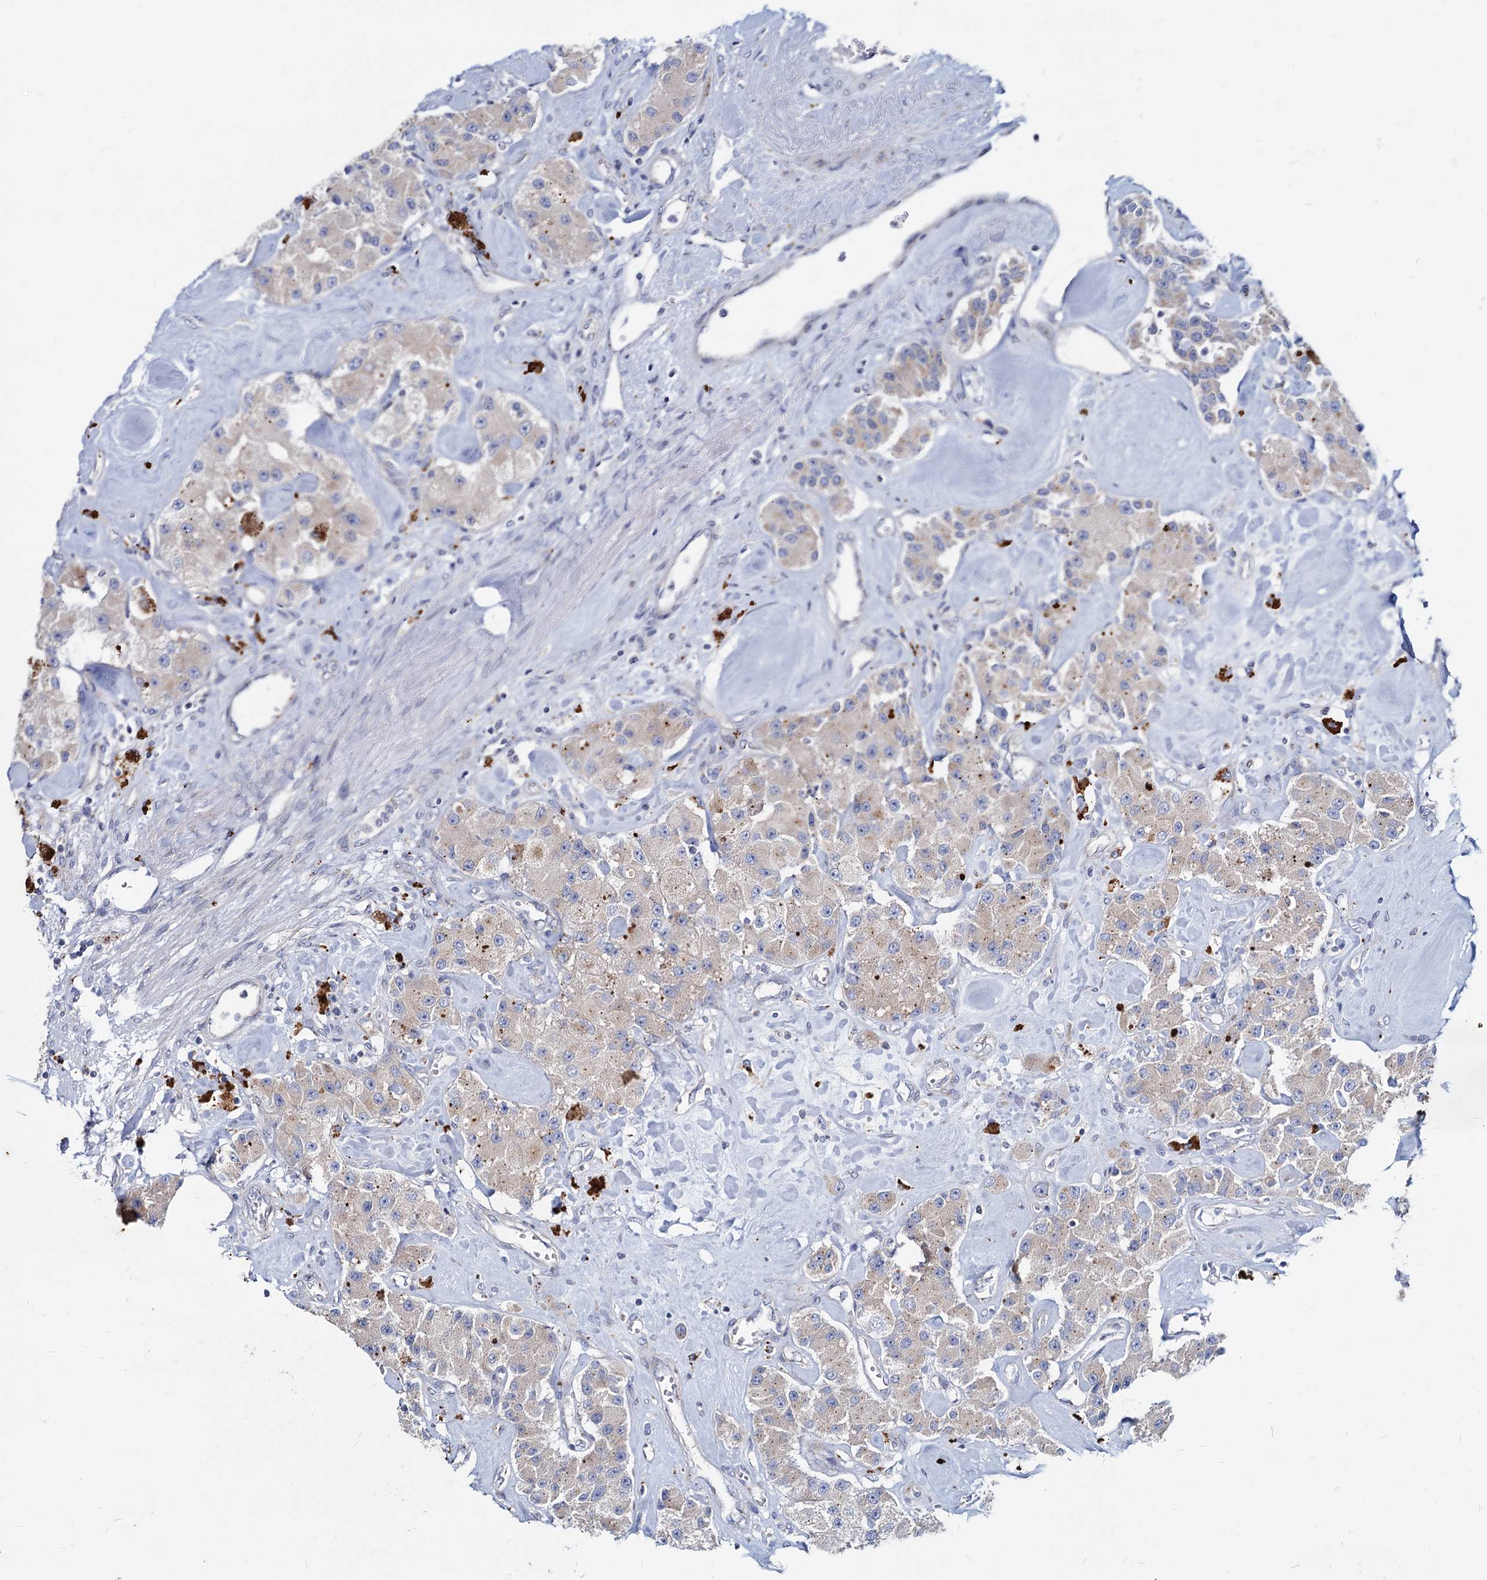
{"staining": {"intensity": "weak", "quantity": "<25%", "location": "cytoplasmic/membranous"}, "tissue": "carcinoid", "cell_type": "Tumor cells", "image_type": "cancer", "snomed": [{"axis": "morphology", "description": "Carcinoid, malignant, NOS"}, {"axis": "topography", "description": "Pancreas"}], "caption": "IHC image of neoplastic tissue: carcinoid stained with DAB (3,3'-diaminobenzidine) shows no significant protein staining in tumor cells. The staining was performed using DAB (3,3'-diaminobenzidine) to visualize the protein expression in brown, while the nuclei were stained in blue with hematoxylin (Magnification: 20x).", "gene": "AGBL4", "patient": {"sex": "male", "age": 41}}